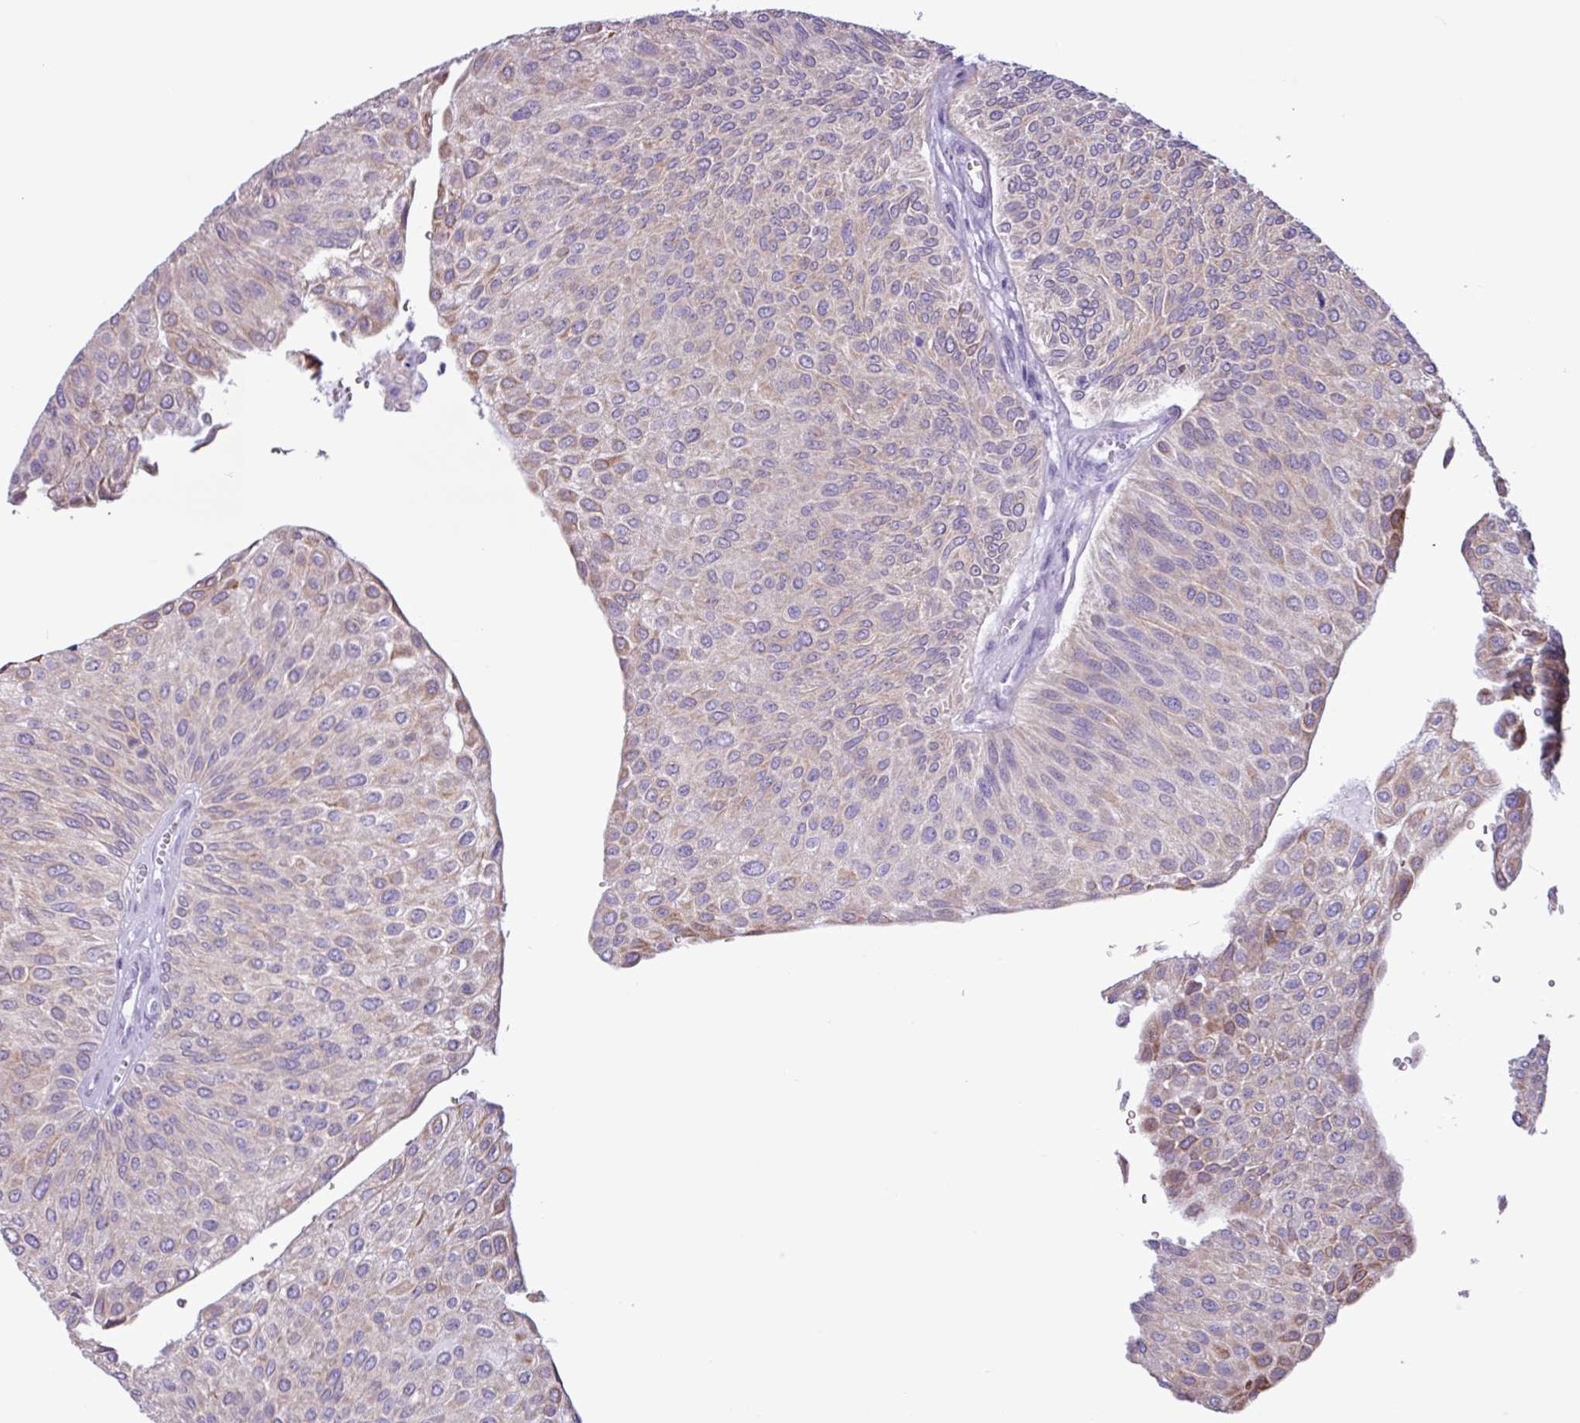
{"staining": {"intensity": "weak", "quantity": "25%-75%", "location": "cytoplasmic/membranous"}, "tissue": "urothelial cancer", "cell_type": "Tumor cells", "image_type": "cancer", "snomed": [{"axis": "morphology", "description": "Urothelial carcinoma, NOS"}, {"axis": "topography", "description": "Urinary bladder"}], "caption": "Urothelial cancer stained with IHC exhibits weak cytoplasmic/membranous expression in about 25%-75% of tumor cells.", "gene": "SLC38A1", "patient": {"sex": "male", "age": 67}}